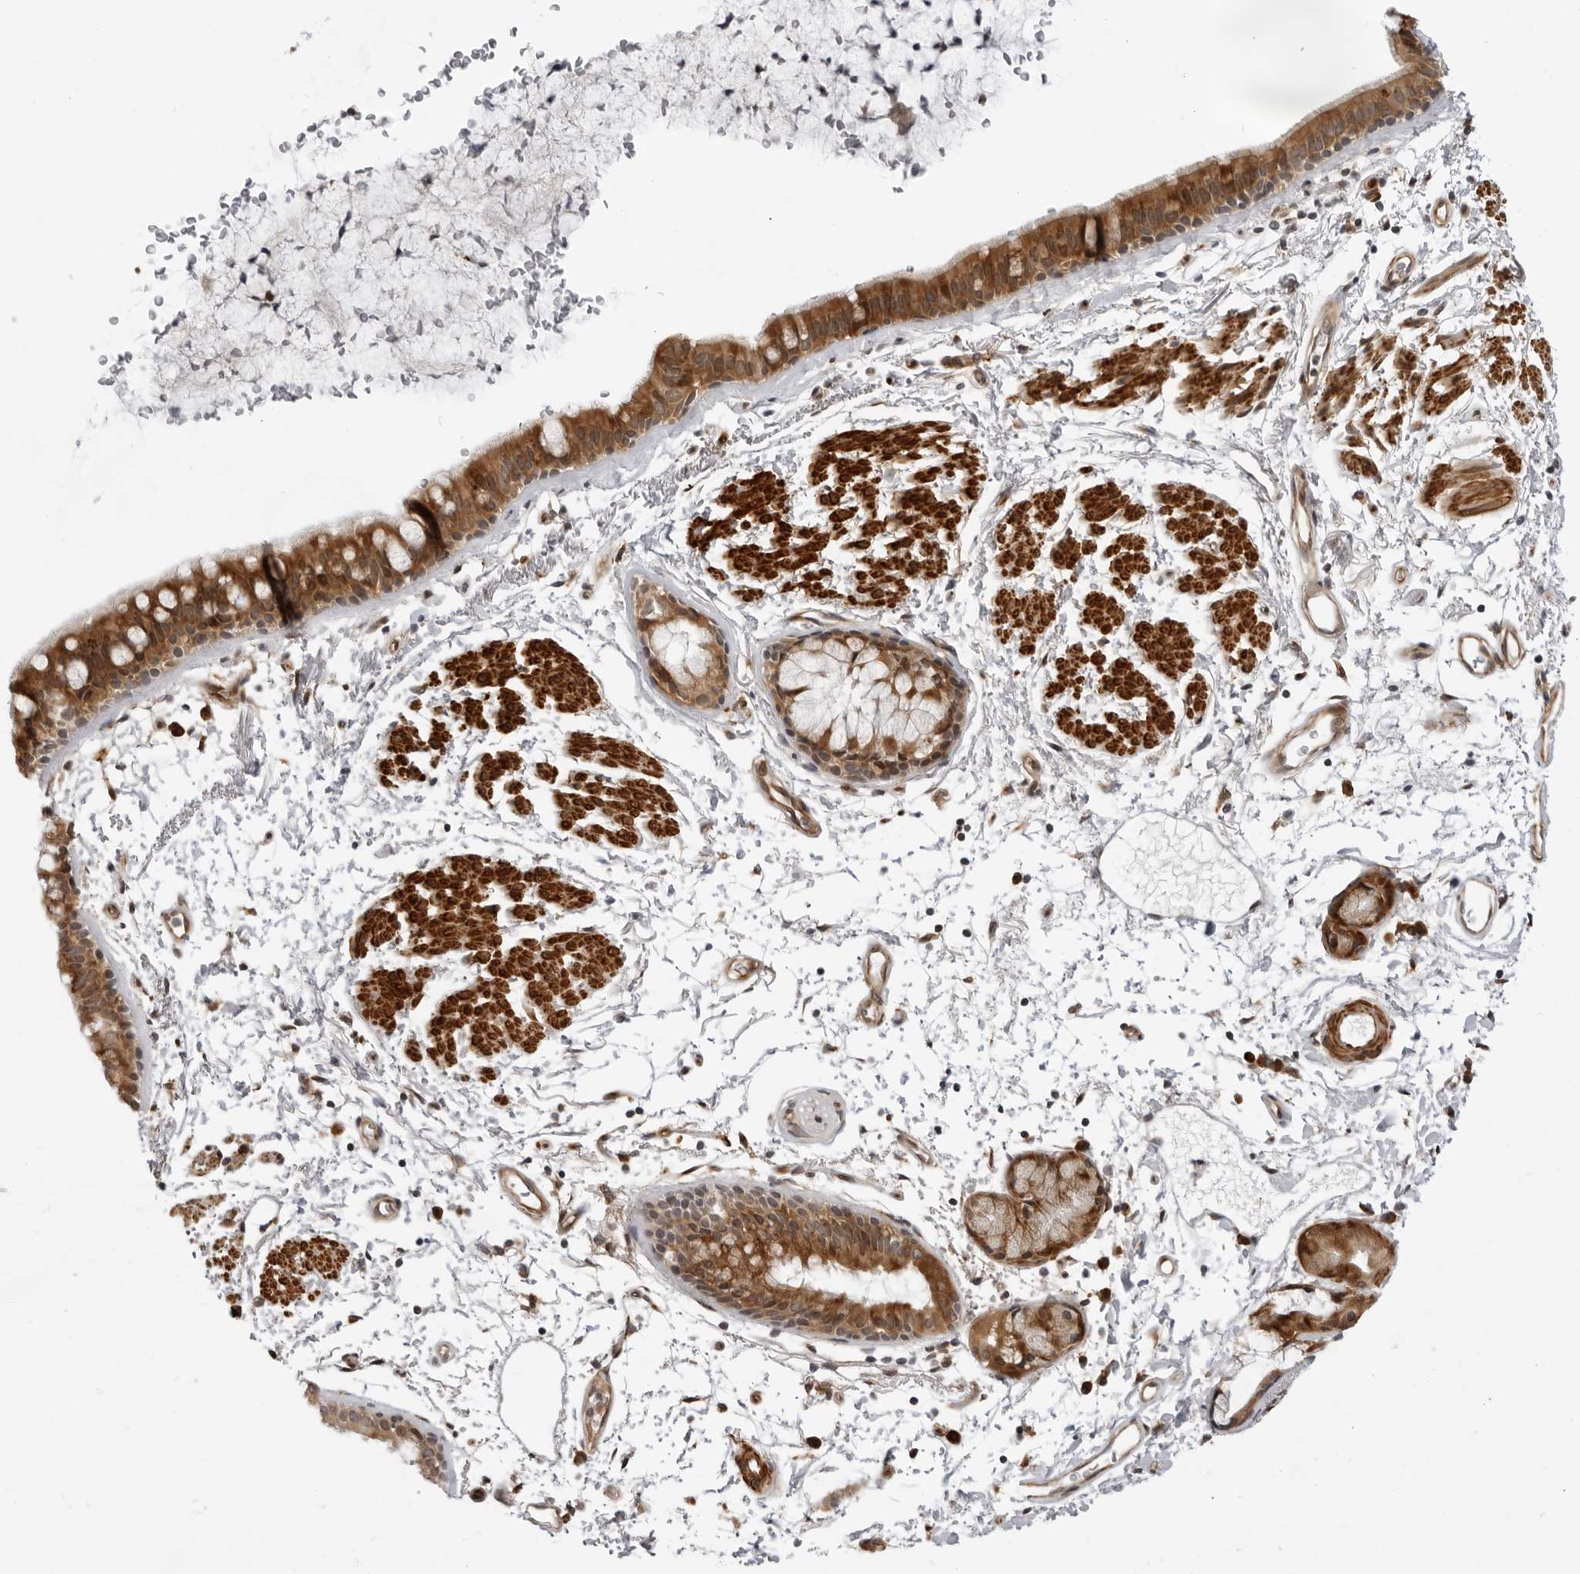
{"staining": {"intensity": "moderate", "quantity": ">75%", "location": "cytoplasmic/membranous"}, "tissue": "bronchus", "cell_type": "Respiratory epithelial cells", "image_type": "normal", "snomed": [{"axis": "morphology", "description": "Normal tissue, NOS"}, {"axis": "topography", "description": "Lymph node"}, {"axis": "topography", "description": "Bronchus"}], "caption": "About >75% of respiratory epithelial cells in benign human bronchus display moderate cytoplasmic/membranous protein expression as visualized by brown immunohistochemical staining.", "gene": "SRGAP2", "patient": {"sex": "female", "age": 70}}